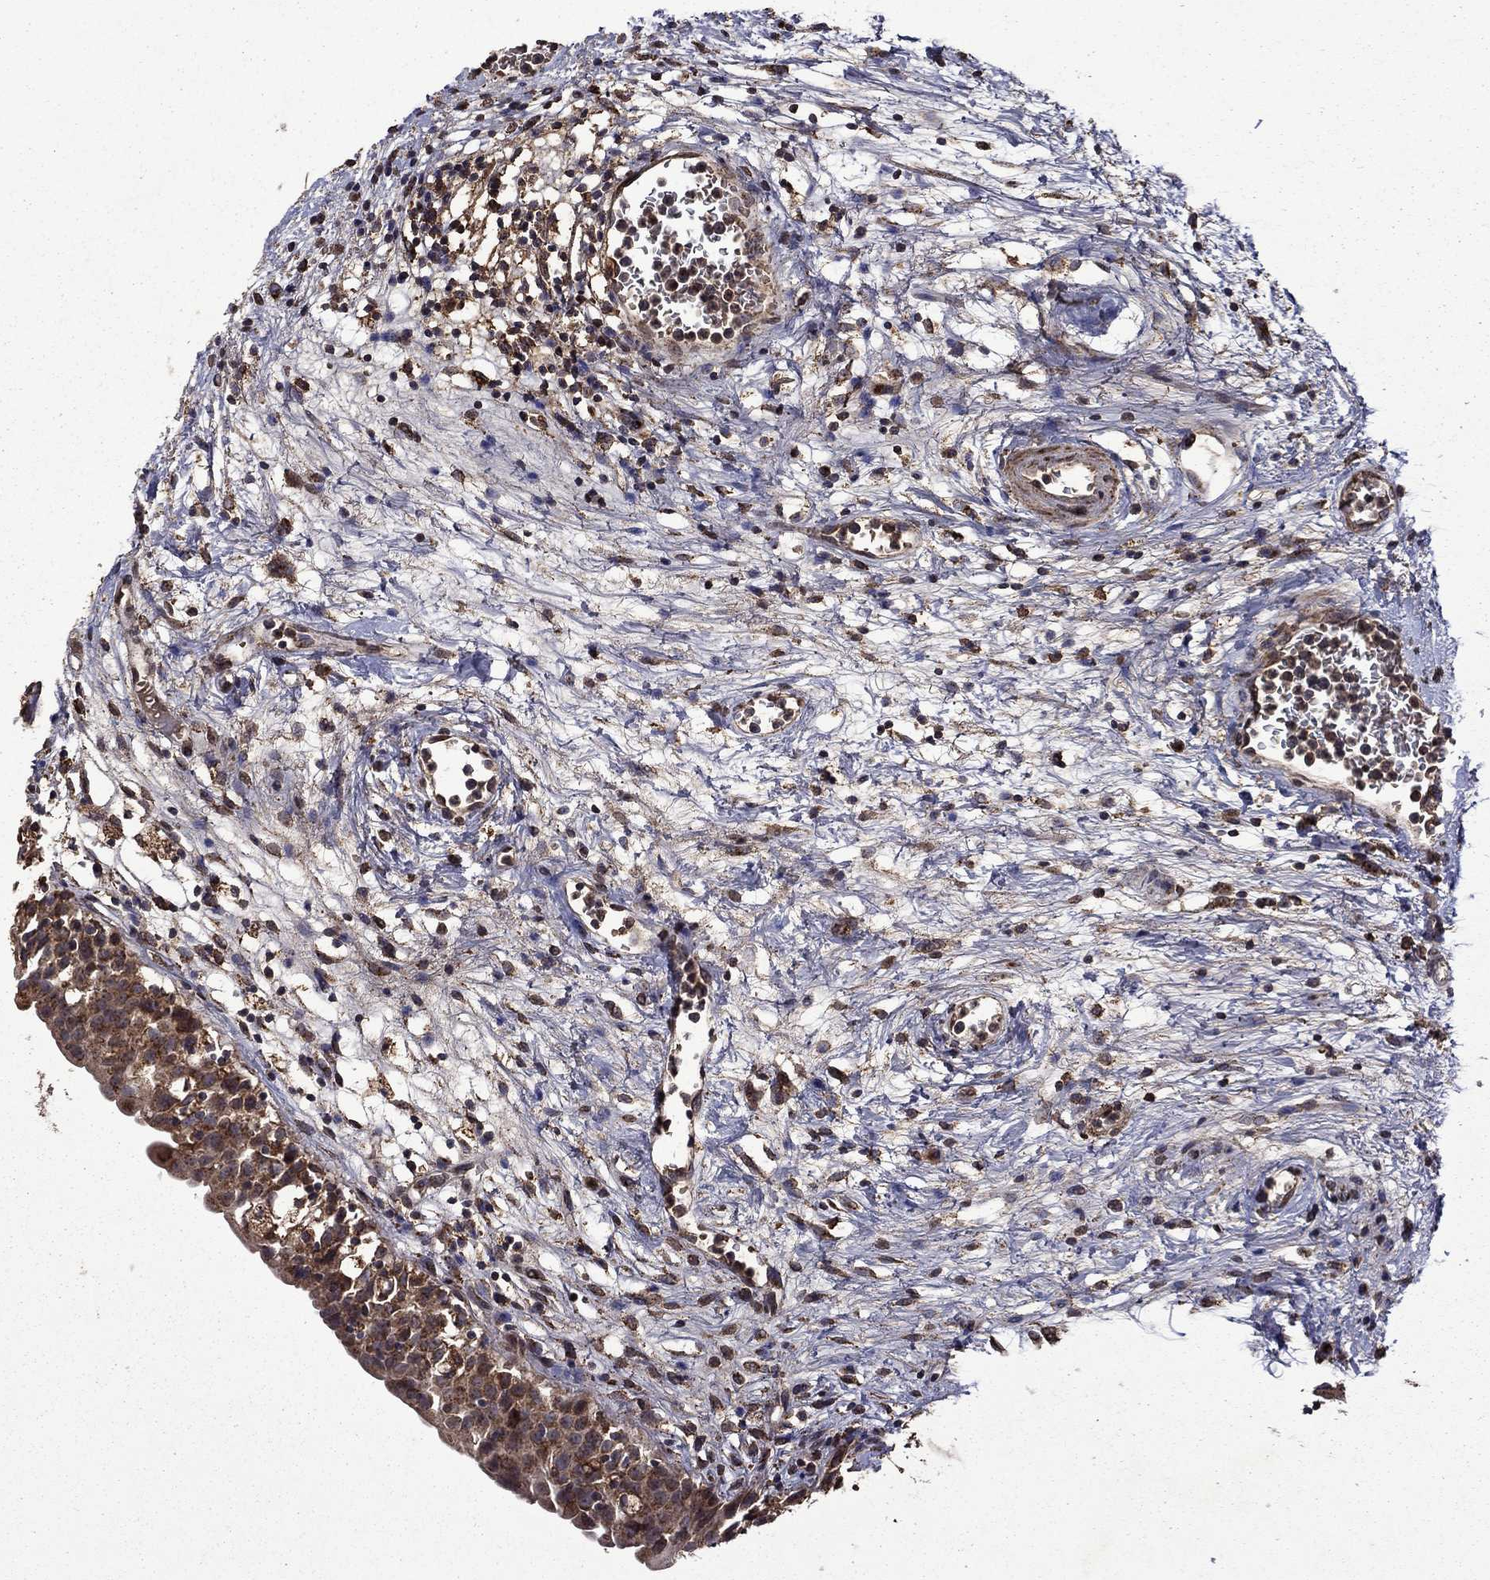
{"staining": {"intensity": "moderate", "quantity": ">75%", "location": "cytoplasmic/membranous"}, "tissue": "urinary bladder", "cell_type": "Urothelial cells", "image_type": "normal", "snomed": [{"axis": "morphology", "description": "Normal tissue, NOS"}, {"axis": "topography", "description": "Urinary bladder"}], "caption": "Immunohistochemical staining of benign human urinary bladder demonstrates medium levels of moderate cytoplasmic/membranous expression in approximately >75% of urothelial cells.", "gene": "ITM2B", "patient": {"sex": "male", "age": 76}}